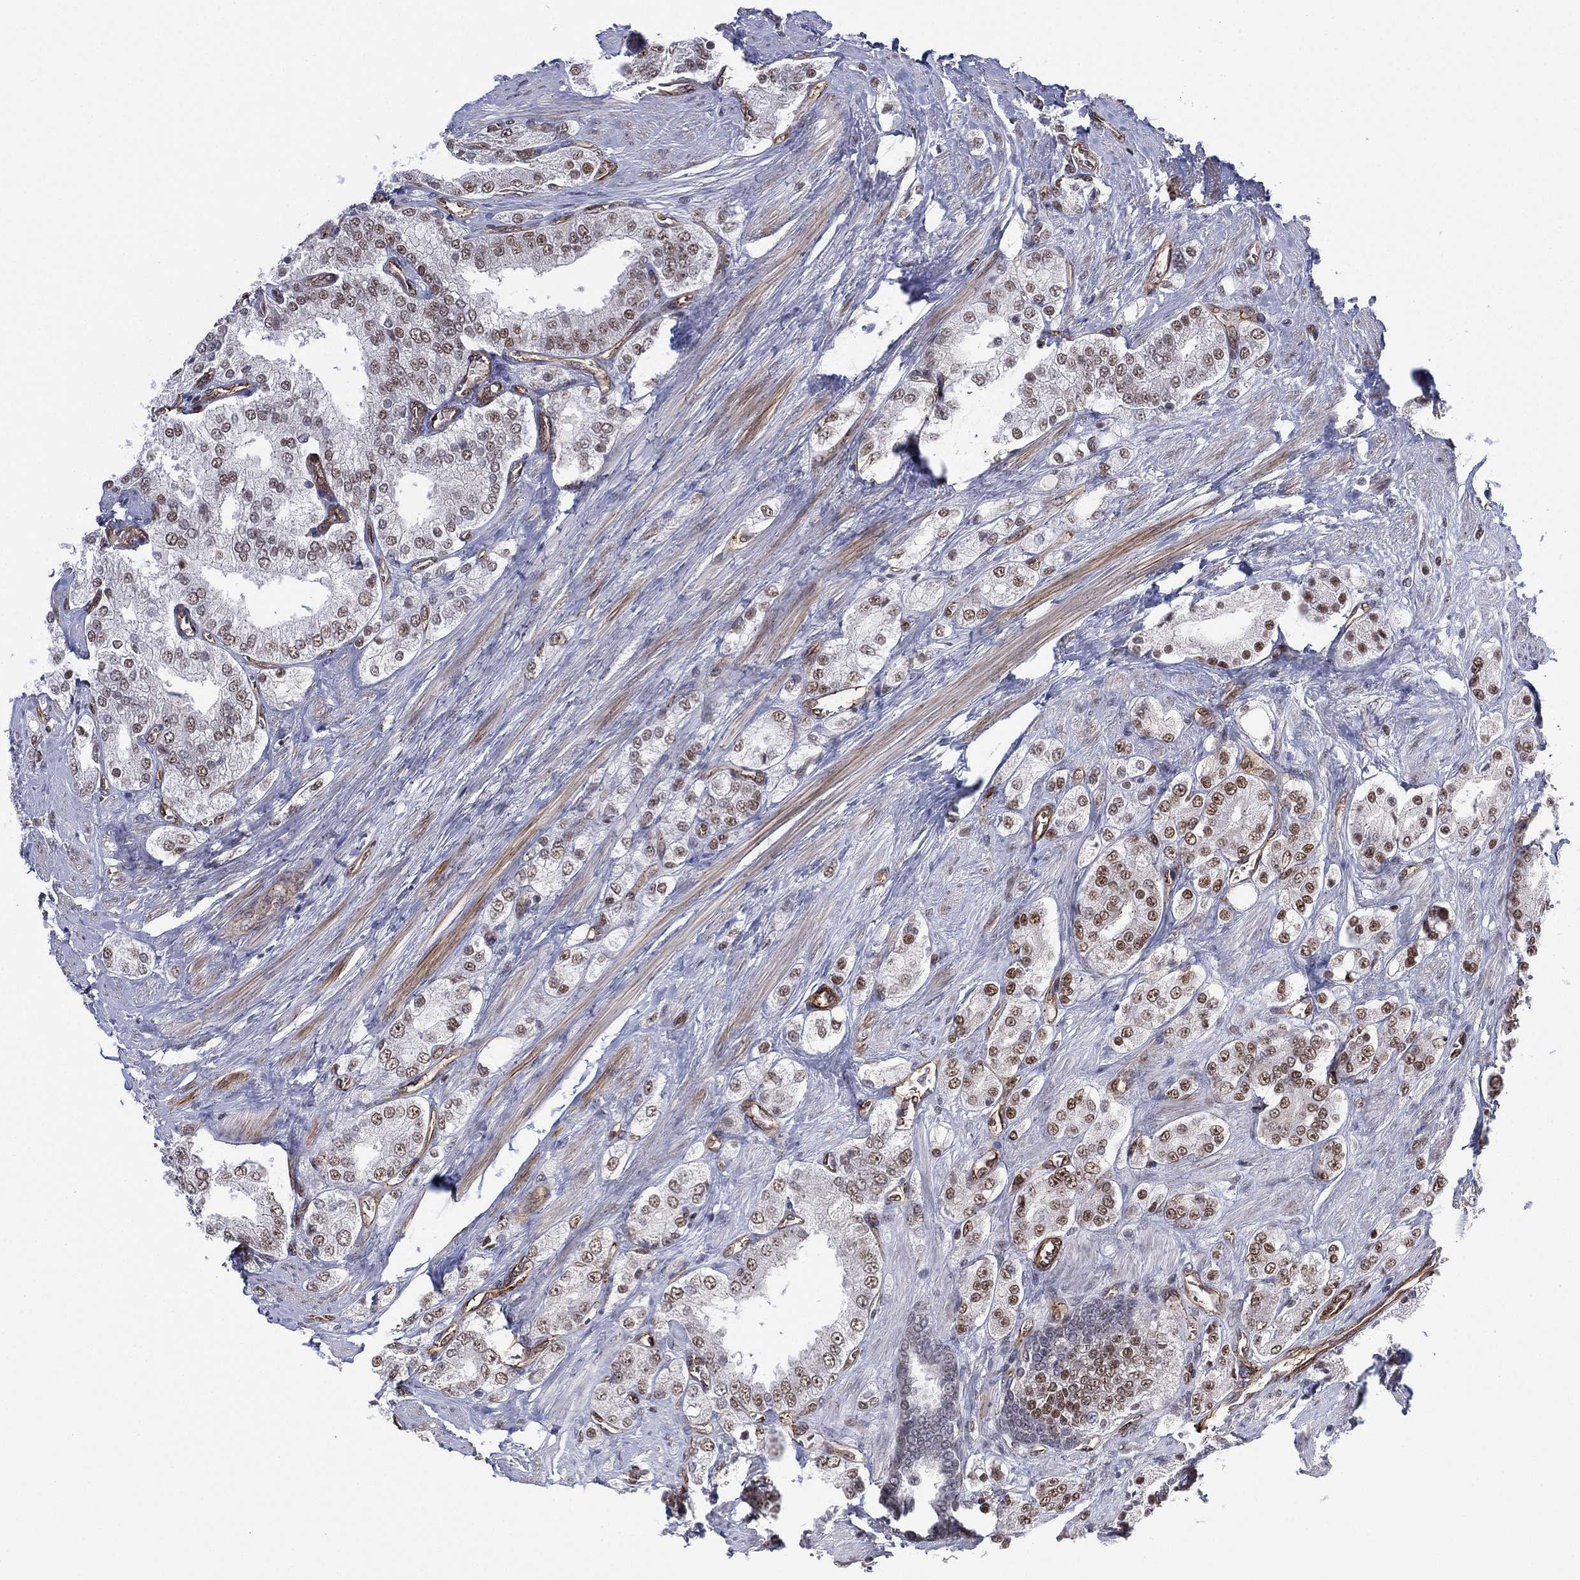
{"staining": {"intensity": "moderate", "quantity": "25%-75%", "location": "nuclear"}, "tissue": "prostate cancer", "cell_type": "Tumor cells", "image_type": "cancer", "snomed": [{"axis": "morphology", "description": "Adenocarcinoma, NOS"}, {"axis": "topography", "description": "Prostate and seminal vesicle, NOS"}, {"axis": "topography", "description": "Prostate"}], "caption": "Protein analysis of prostate cancer (adenocarcinoma) tissue reveals moderate nuclear expression in approximately 25%-75% of tumor cells. (DAB IHC, brown staining for protein, blue staining for nuclei).", "gene": "GSE1", "patient": {"sex": "male", "age": 67}}